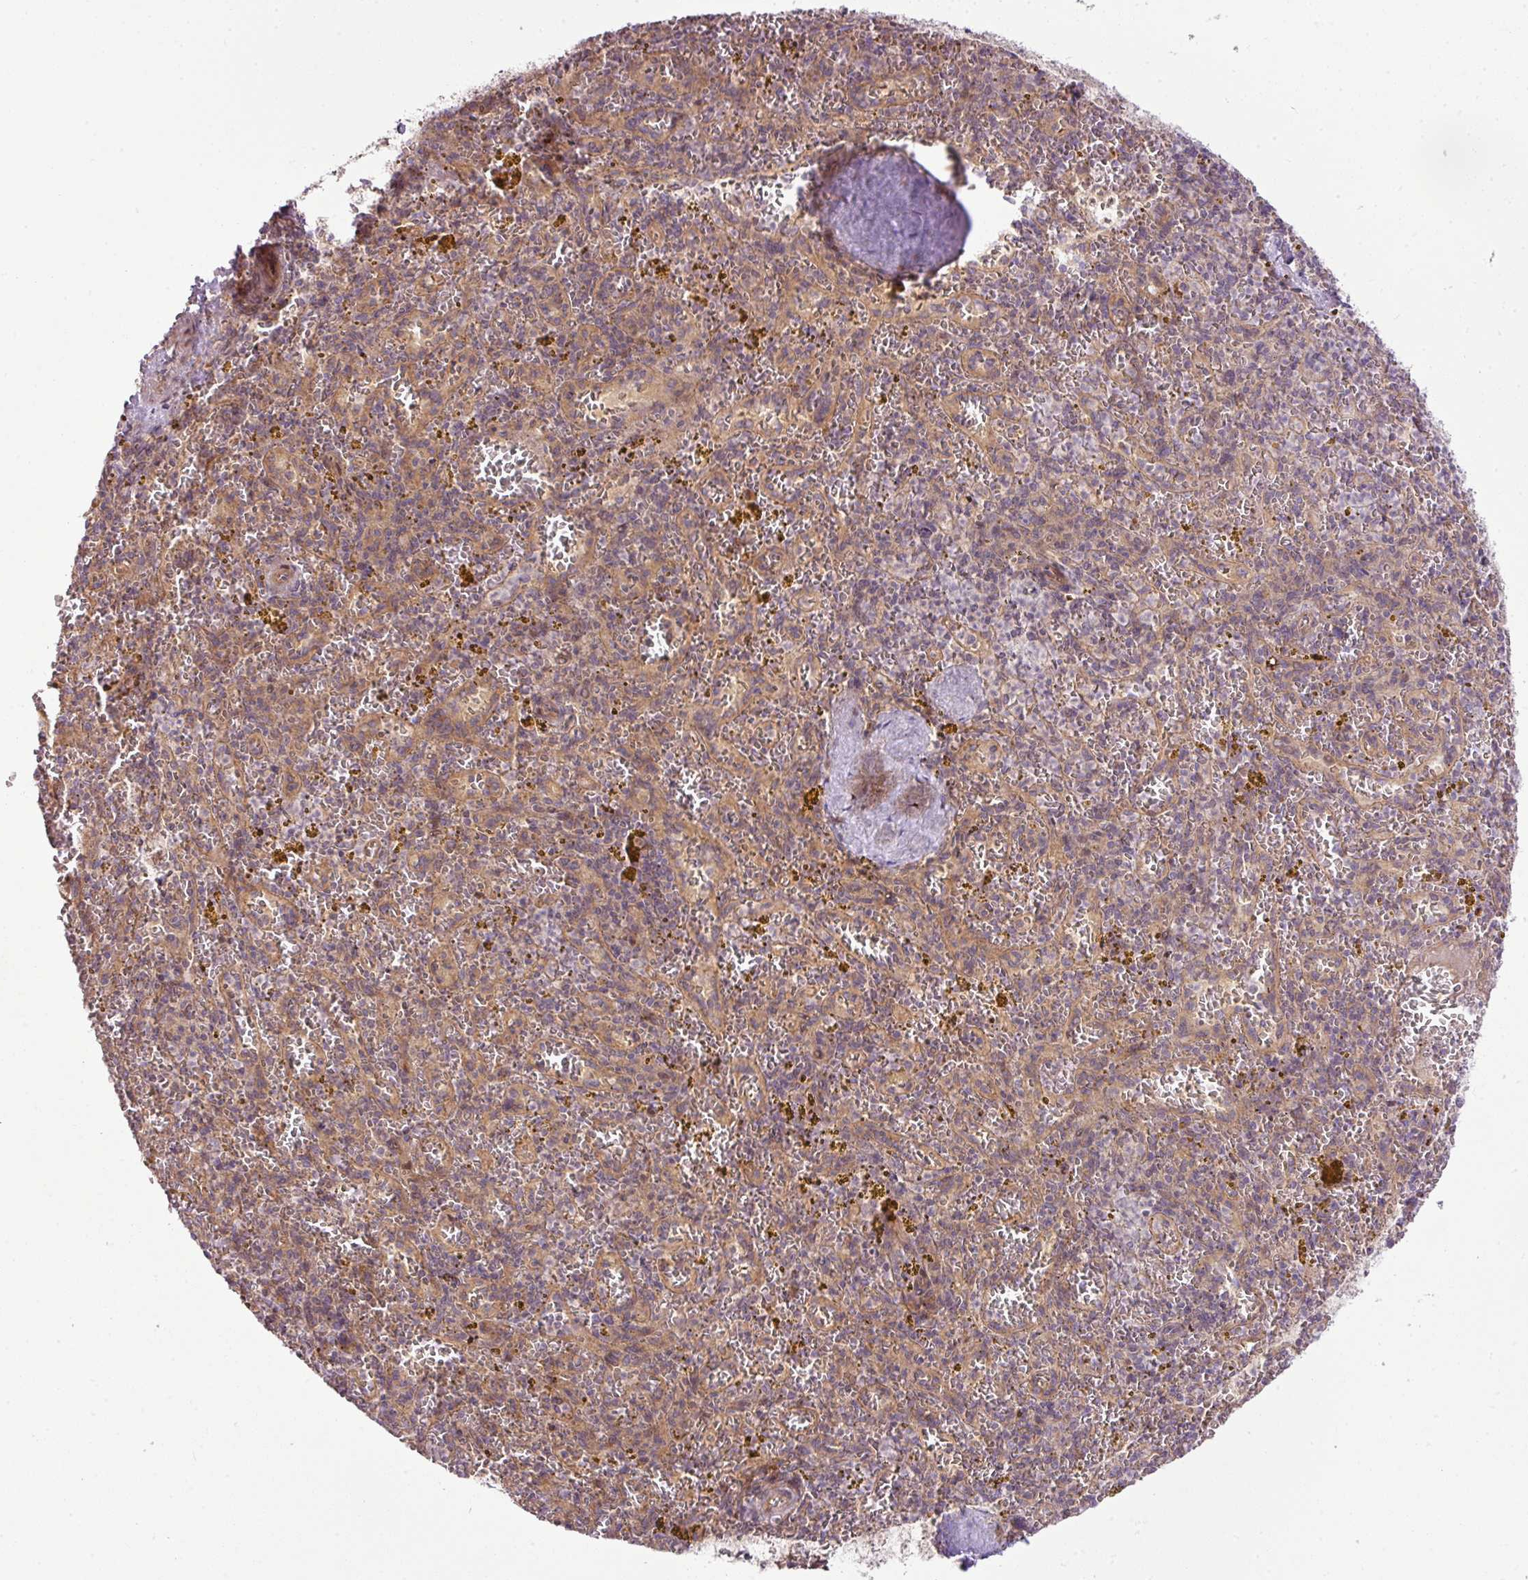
{"staining": {"intensity": "weak", "quantity": "<25%", "location": "cytoplasmic/membranous"}, "tissue": "spleen", "cell_type": "Cells in red pulp", "image_type": "normal", "snomed": [{"axis": "morphology", "description": "Normal tissue, NOS"}, {"axis": "topography", "description": "Spleen"}], "caption": "Immunohistochemistry image of normal spleen stained for a protein (brown), which demonstrates no expression in cells in red pulp. The staining is performed using DAB brown chromogen with nuclei counter-stained in using hematoxylin.", "gene": "COX18", "patient": {"sex": "male", "age": 57}}